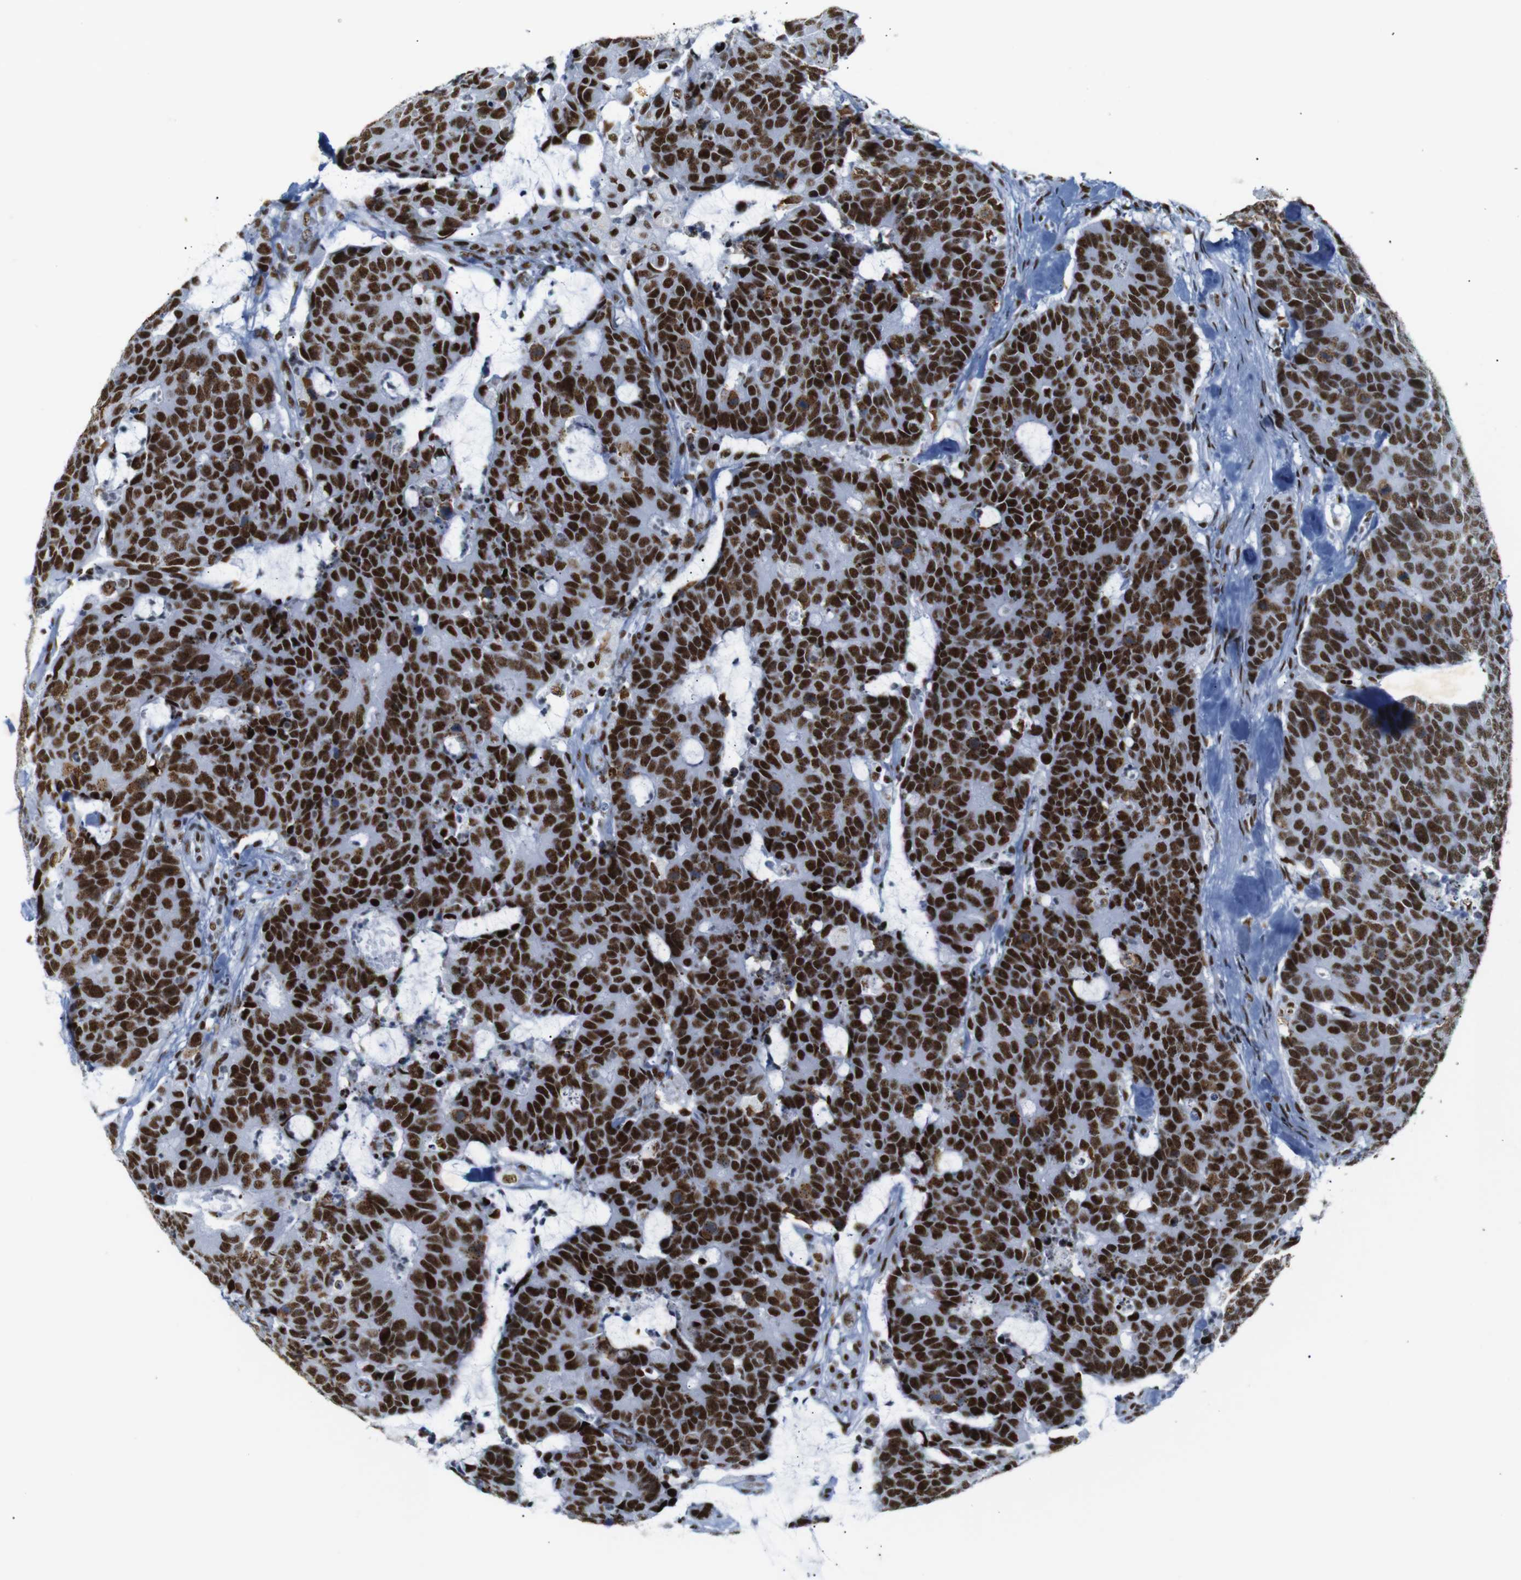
{"staining": {"intensity": "strong", "quantity": ">75%", "location": "nuclear"}, "tissue": "colorectal cancer", "cell_type": "Tumor cells", "image_type": "cancer", "snomed": [{"axis": "morphology", "description": "Adenocarcinoma, NOS"}, {"axis": "topography", "description": "Colon"}], "caption": "IHC staining of colorectal adenocarcinoma, which reveals high levels of strong nuclear staining in about >75% of tumor cells indicating strong nuclear protein positivity. The staining was performed using DAB (3,3'-diaminobenzidine) (brown) for protein detection and nuclei were counterstained in hematoxylin (blue).", "gene": "TRA2B", "patient": {"sex": "female", "age": 86}}